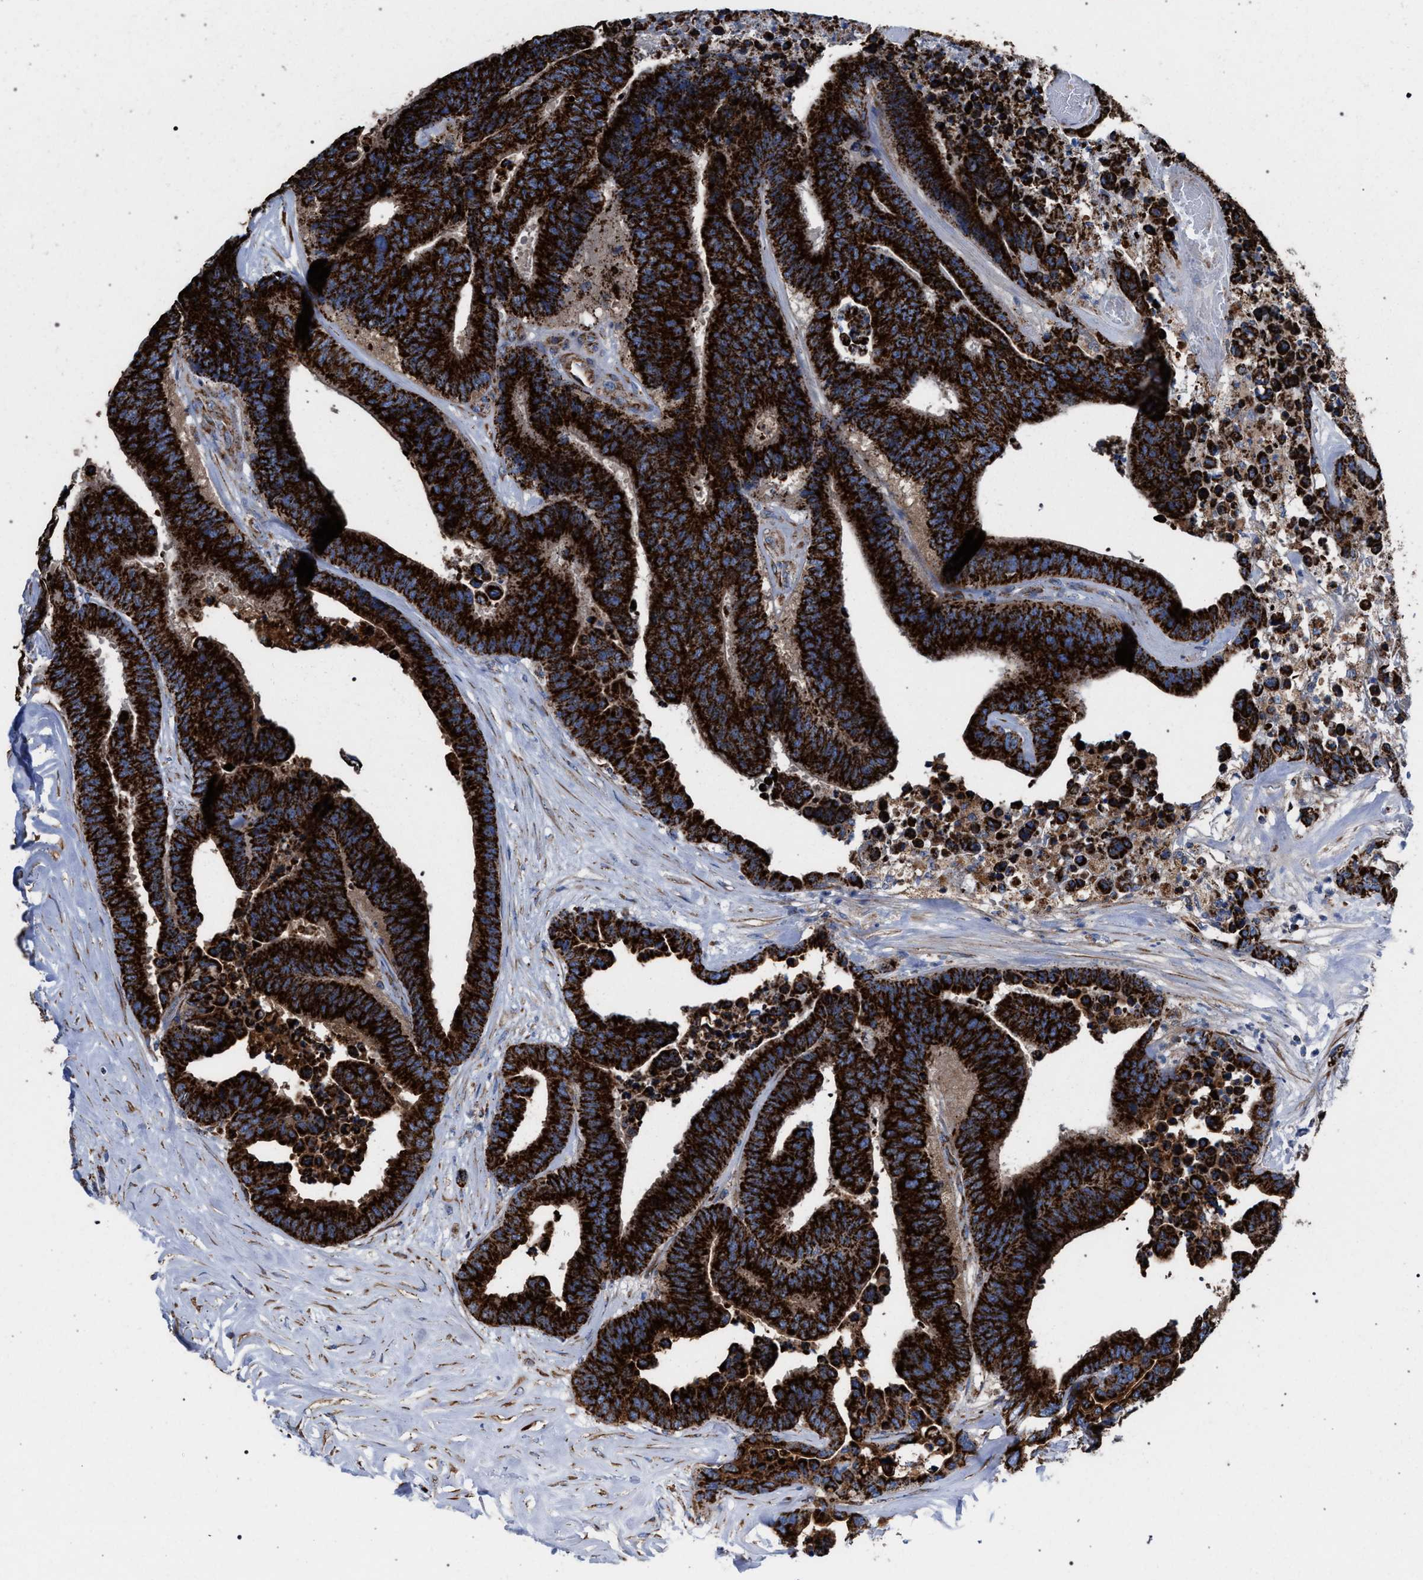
{"staining": {"intensity": "strong", "quantity": ">75%", "location": "cytoplasmic/membranous"}, "tissue": "colorectal cancer", "cell_type": "Tumor cells", "image_type": "cancer", "snomed": [{"axis": "morphology", "description": "Normal tissue, NOS"}, {"axis": "morphology", "description": "Adenocarcinoma, NOS"}, {"axis": "topography", "description": "Colon"}], "caption": "Colorectal cancer stained with immunohistochemistry (IHC) demonstrates strong cytoplasmic/membranous positivity in approximately >75% of tumor cells.", "gene": "VPS13A", "patient": {"sex": "male", "age": 82}}